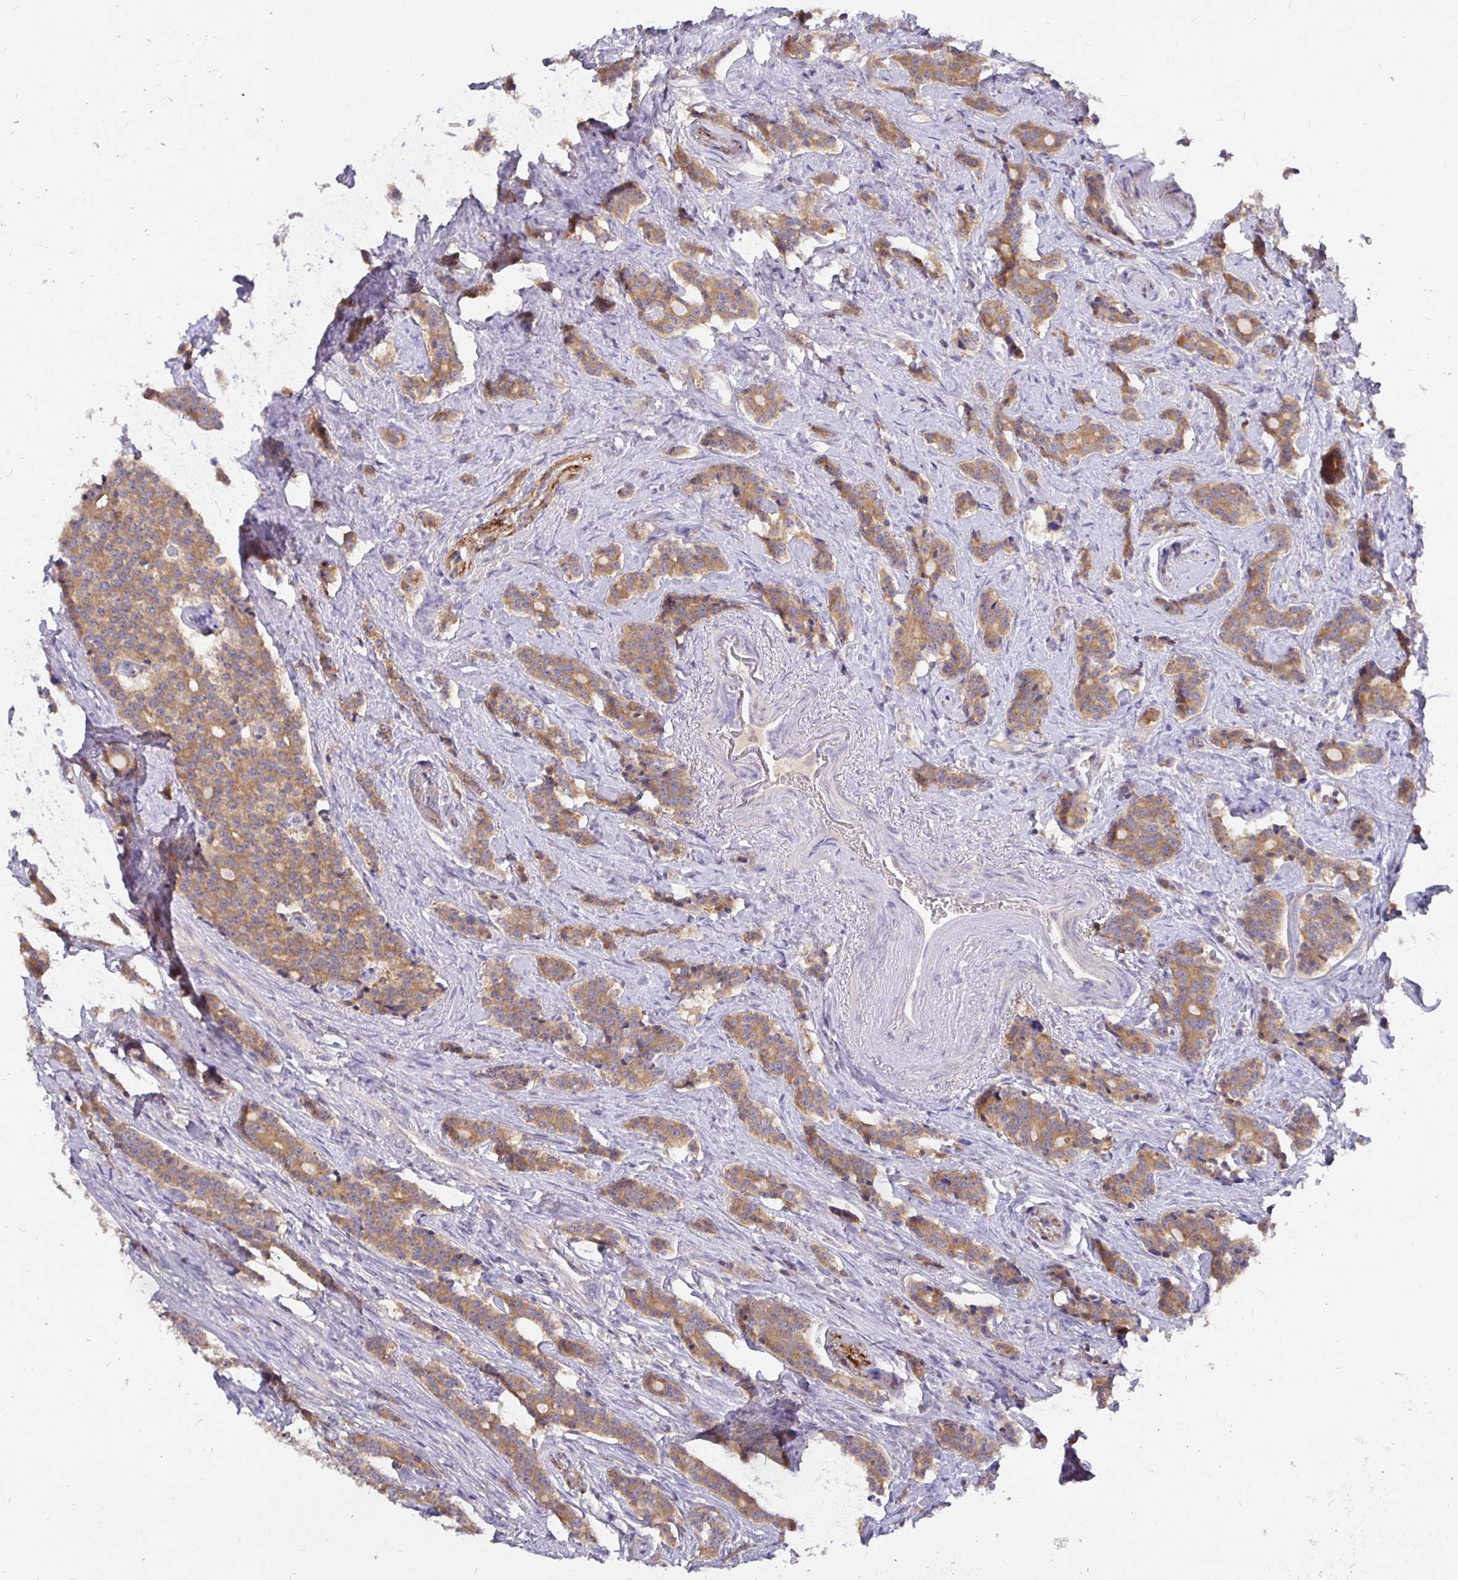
{"staining": {"intensity": "moderate", "quantity": ">75%", "location": "cytoplasmic/membranous"}, "tissue": "carcinoid", "cell_type": "Tumor cells", "image_type": "cancer", "snomed": [{"axis": "morphology", "description": "Carcinoid, malignant, NOS"}, {"axis": "topography", "description": "Small intestine"}], "caption": "Human carcinoid stained with a protein marker demonstrates moderate staining in tumor cells.", "gene": "KIF21A", "patient": {"sex": "female", "age": 73}}